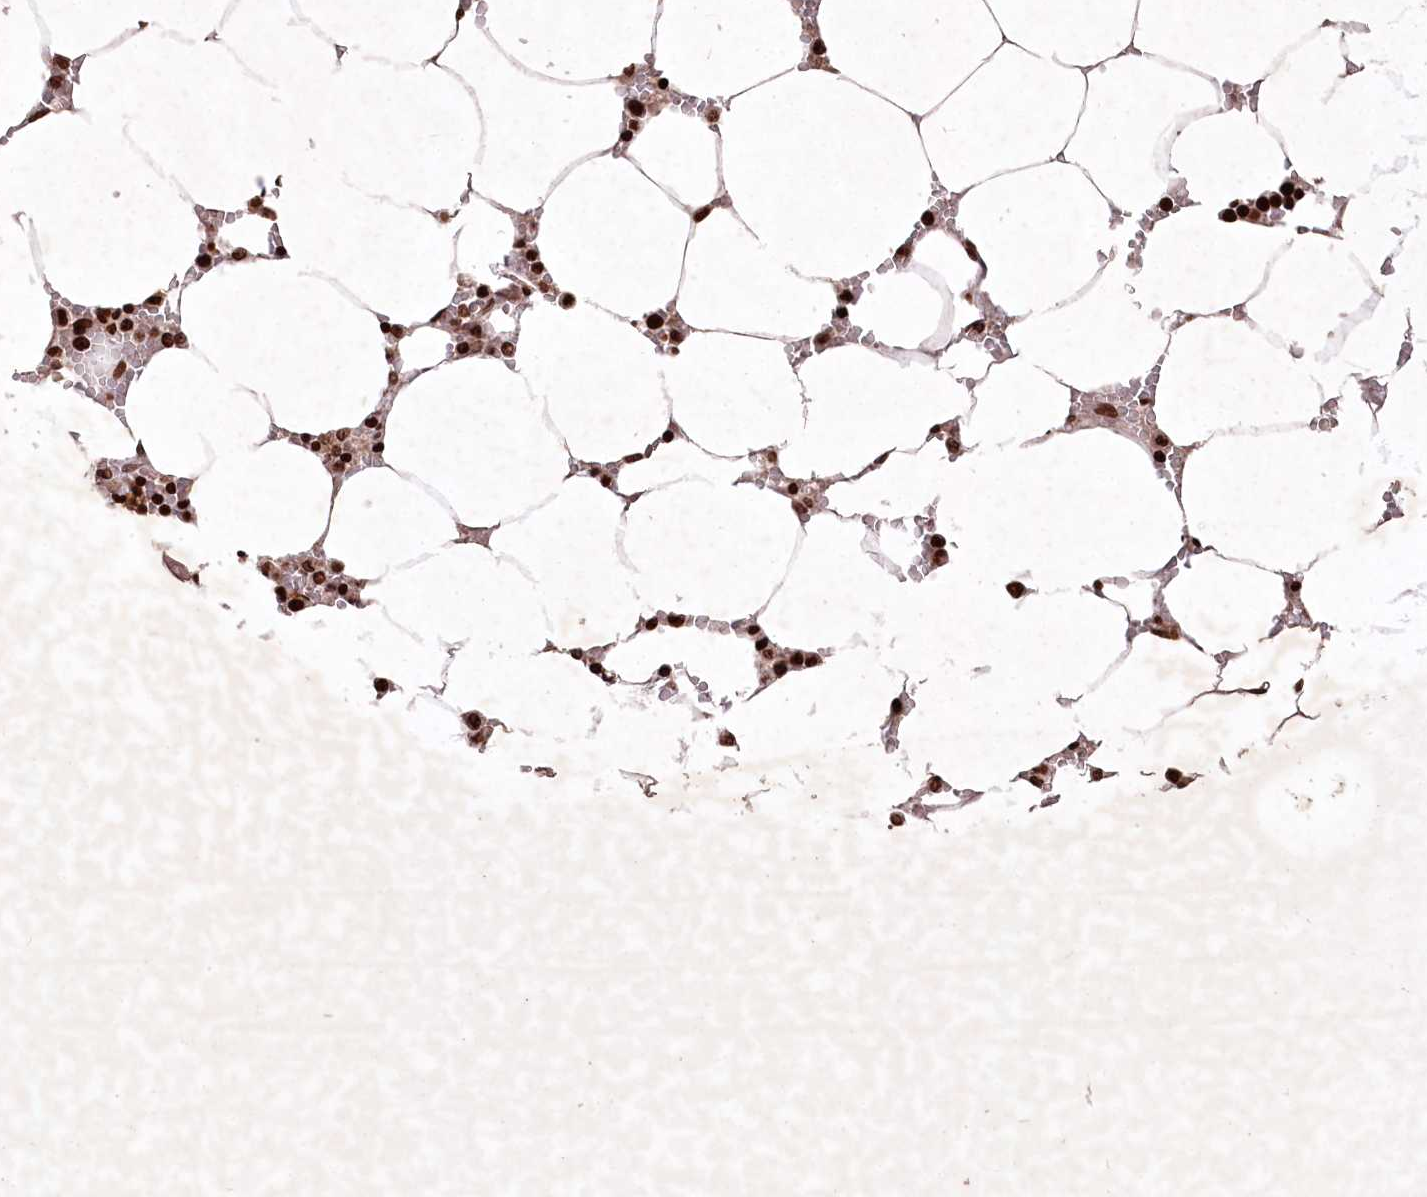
{"staining": {"intensity": "strong", "quantity": ">75%", "location": "nuclear"}, "tissue": "bone marrow", "cell_type": "Hematopoietic cells", "image_type": "normal", "snomed": [{"axis": "morphology", "description": "Normal tissue, NOS"}, {"axis": "topography", "description": "Bone marrow"}], "caption": "IHC image of normal bone marrow: bone marrow stained using IHC reveals high levels of strong protein expression localized specifically in the nuclear of hematopoietic cells, appearing as a nuclear brown color.", "gene": "CCSER2", "patient": {"sex": "male", "age": 70}}